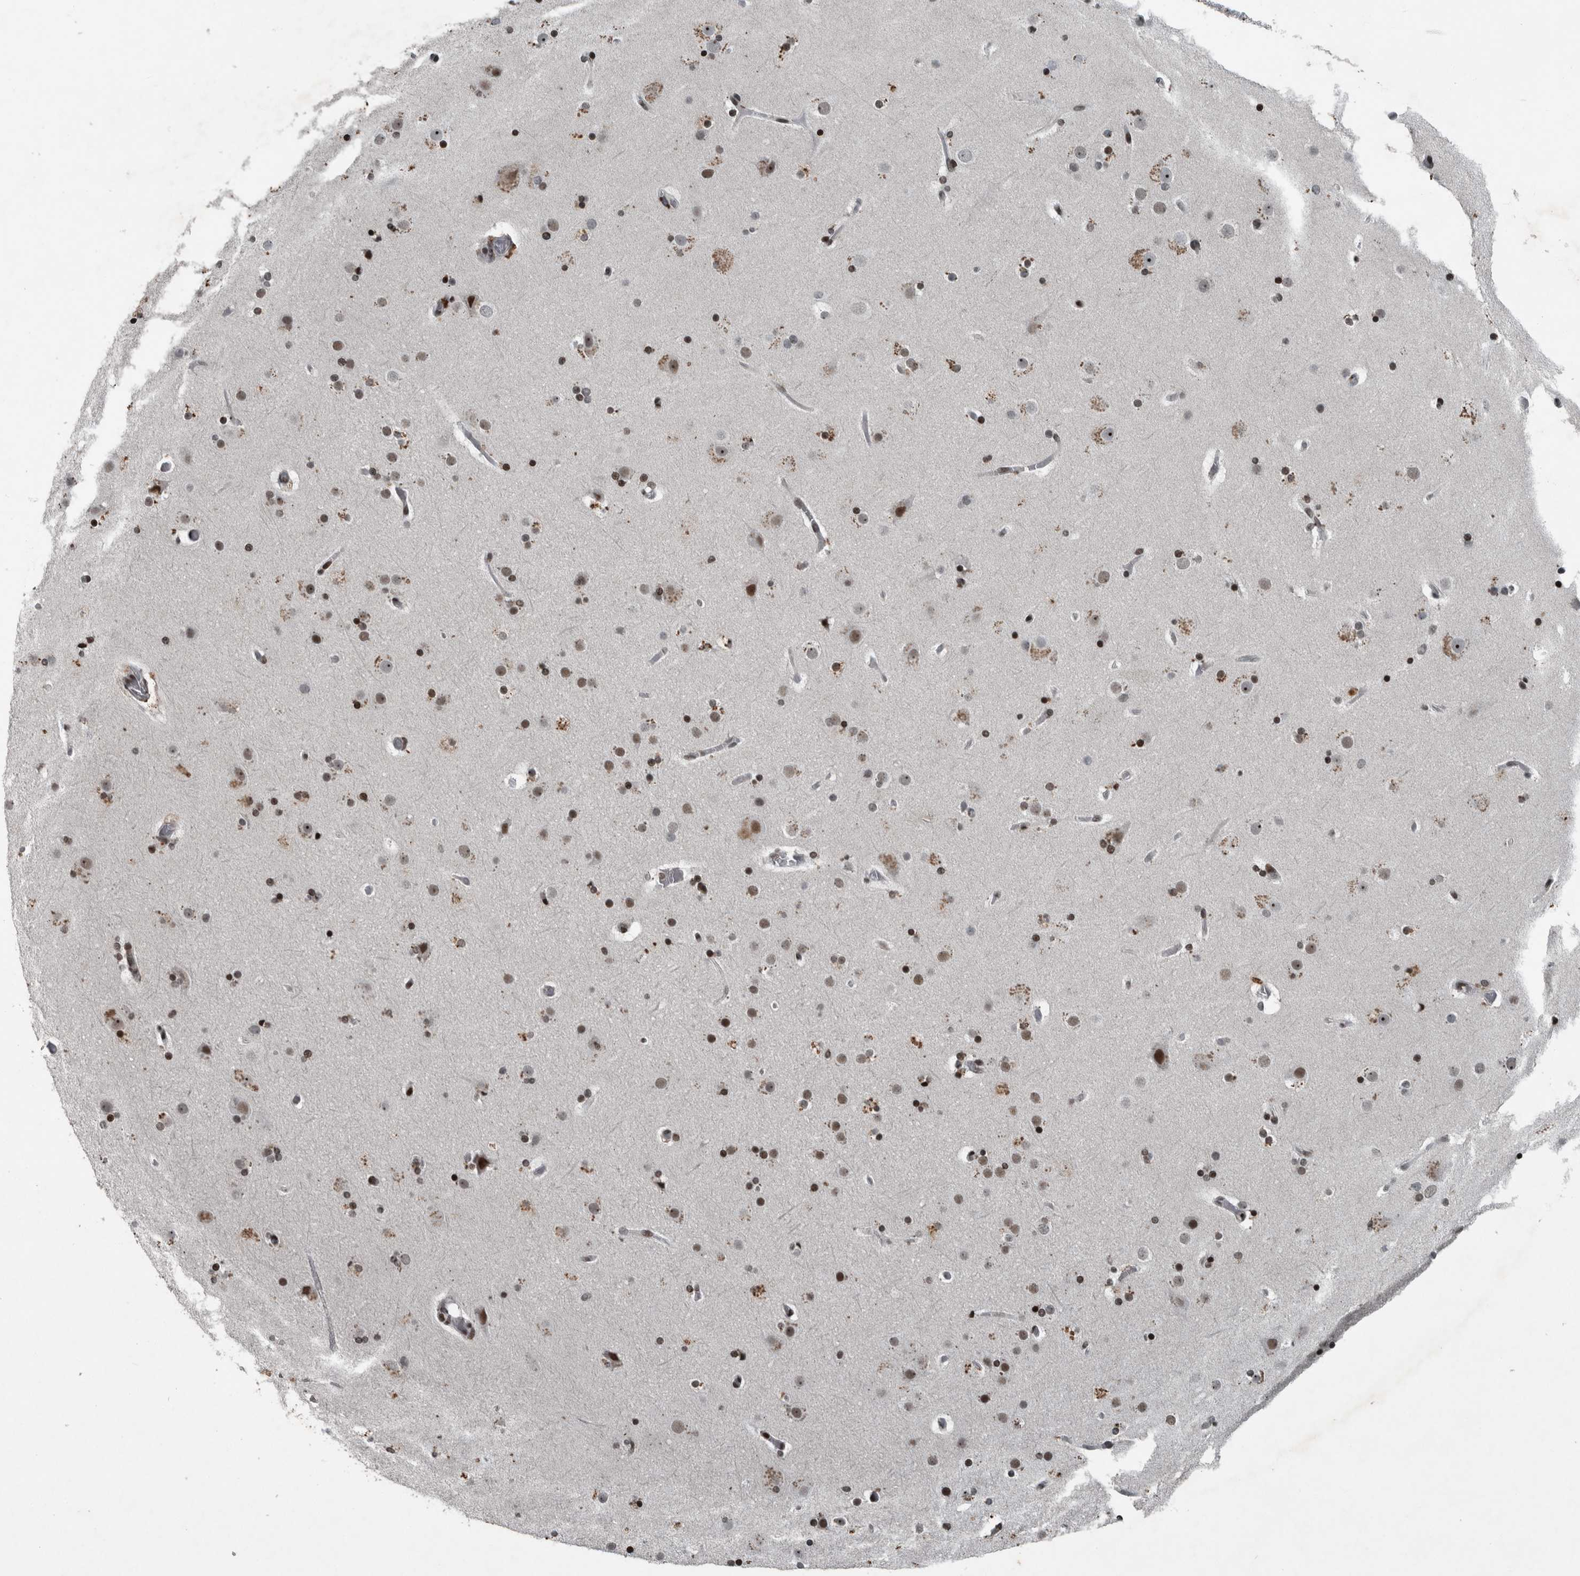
{"staining": {"intensity": "moderate", "quantity": ">75%", "location": "nuclear"}, "tissue": "cerebral cortex", "cell_type": "Endothelial cells", "image_type": "normal", "snomed": [{"axis": "morphology", "description": "Normal tissue, NOS"}, {"axis": "topography", "description": "Cerebral cortex"}], "caption": "Immunohistochemical staining of unremarkable human cerebral cortex demonstrates medium levels of moderate nuclear staining in approximately >75% of endothelial cells.", "gene": "UNC50", "patient": {"sex": "male", "age": 57}}